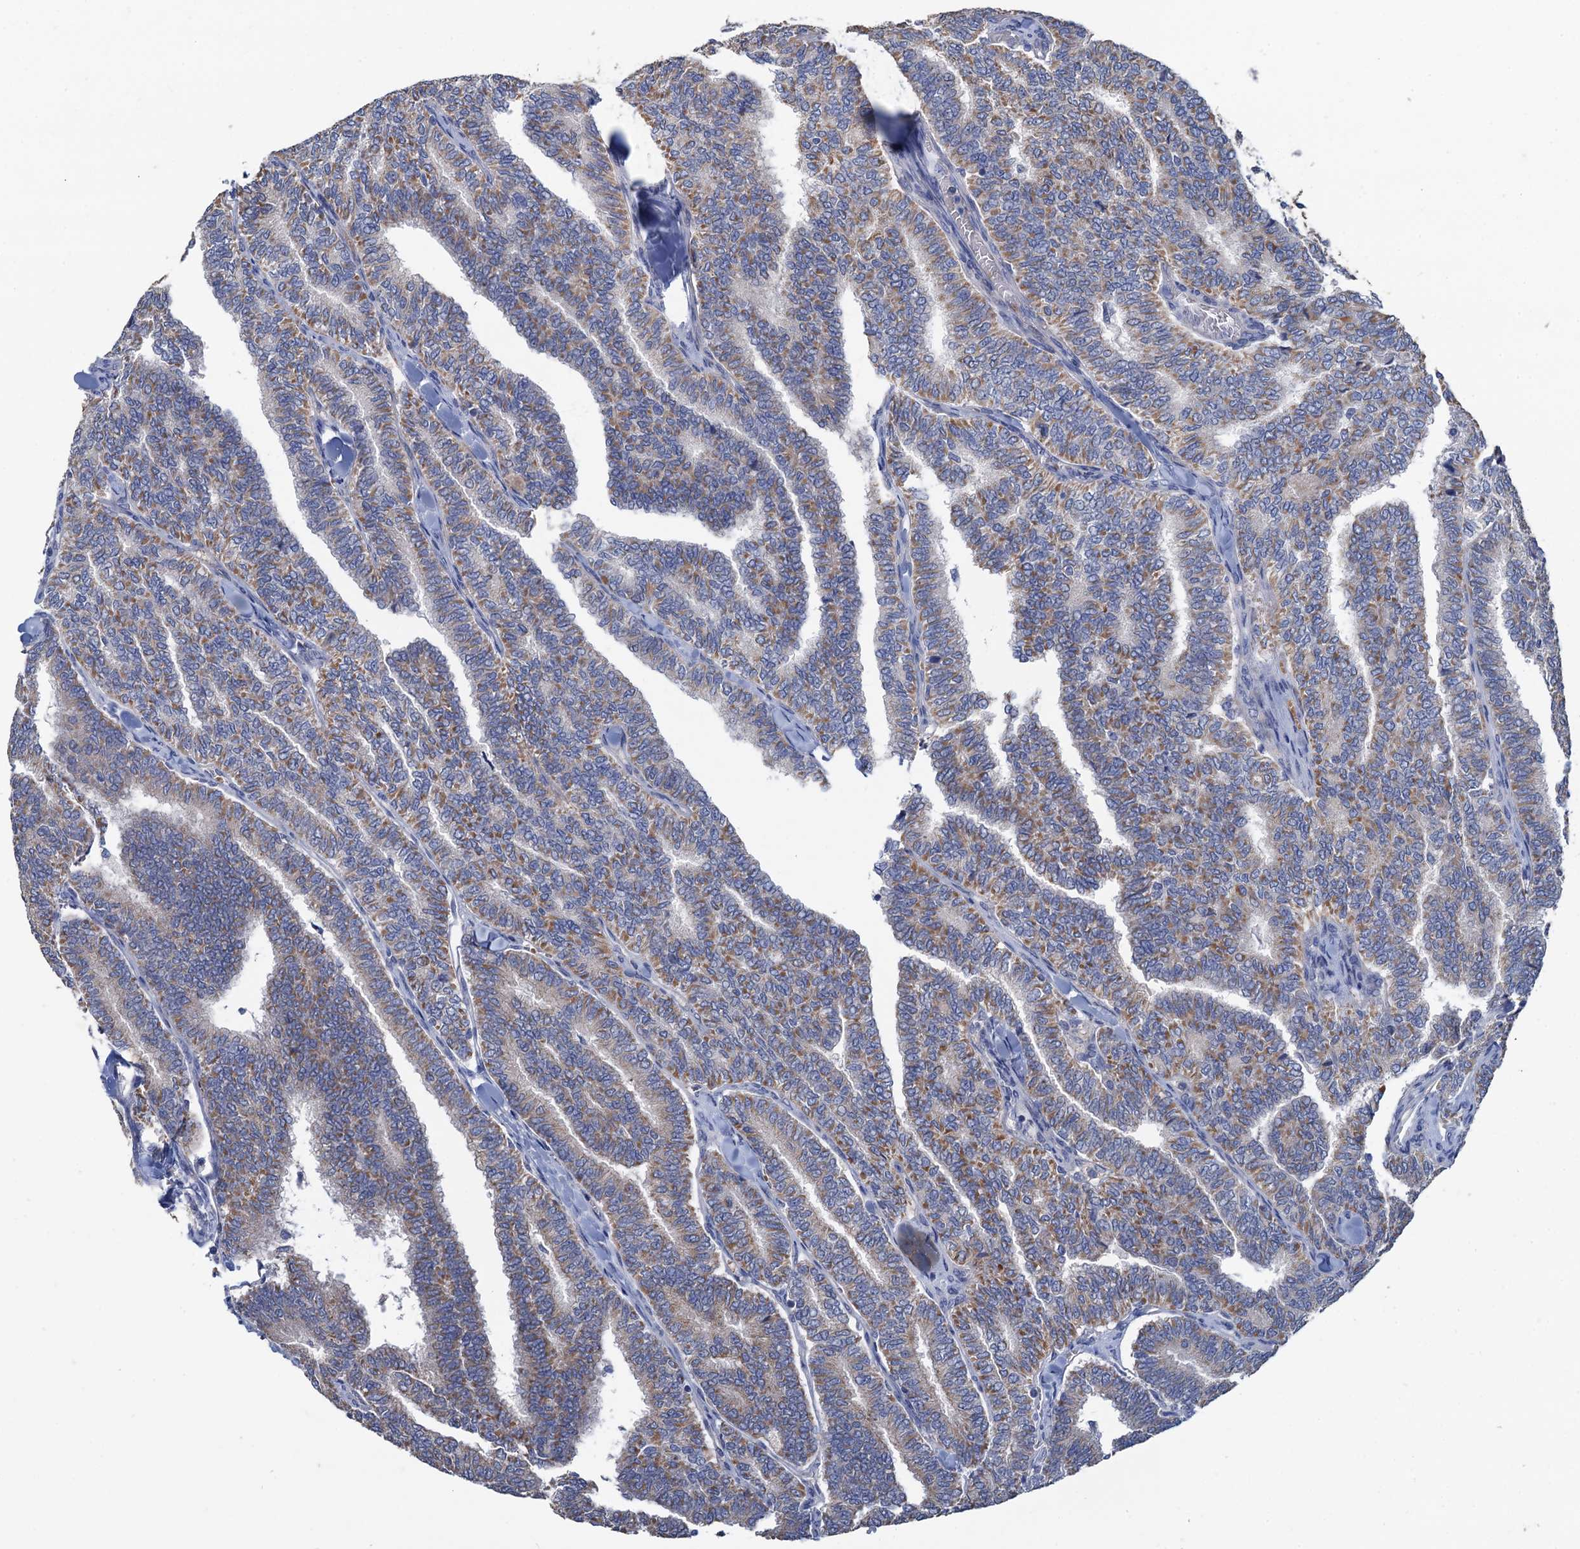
{"staining": {"intensity": "moderate", "quantity": ">75%", "location": "cytoplasmic/membranous"}, "tissue": "thyroid cancer", "cell_type": "Tumor cells", "image_type": "cancer", "snomed": [{"axis": "morphology", "description": "Papillary adenocarcinoma, NOS"}, {"axis": "topography", "description": "Thyroid gland"}], "caption": "Immunohistochemical staining of human thyroid papillary adenocarcinoma displays medium levels of moderate cytoplasmic/membranous expression in about >75% of tumor cells.", "gene": "SMCO3", "patient": {"sex": "female", "age": 35}}